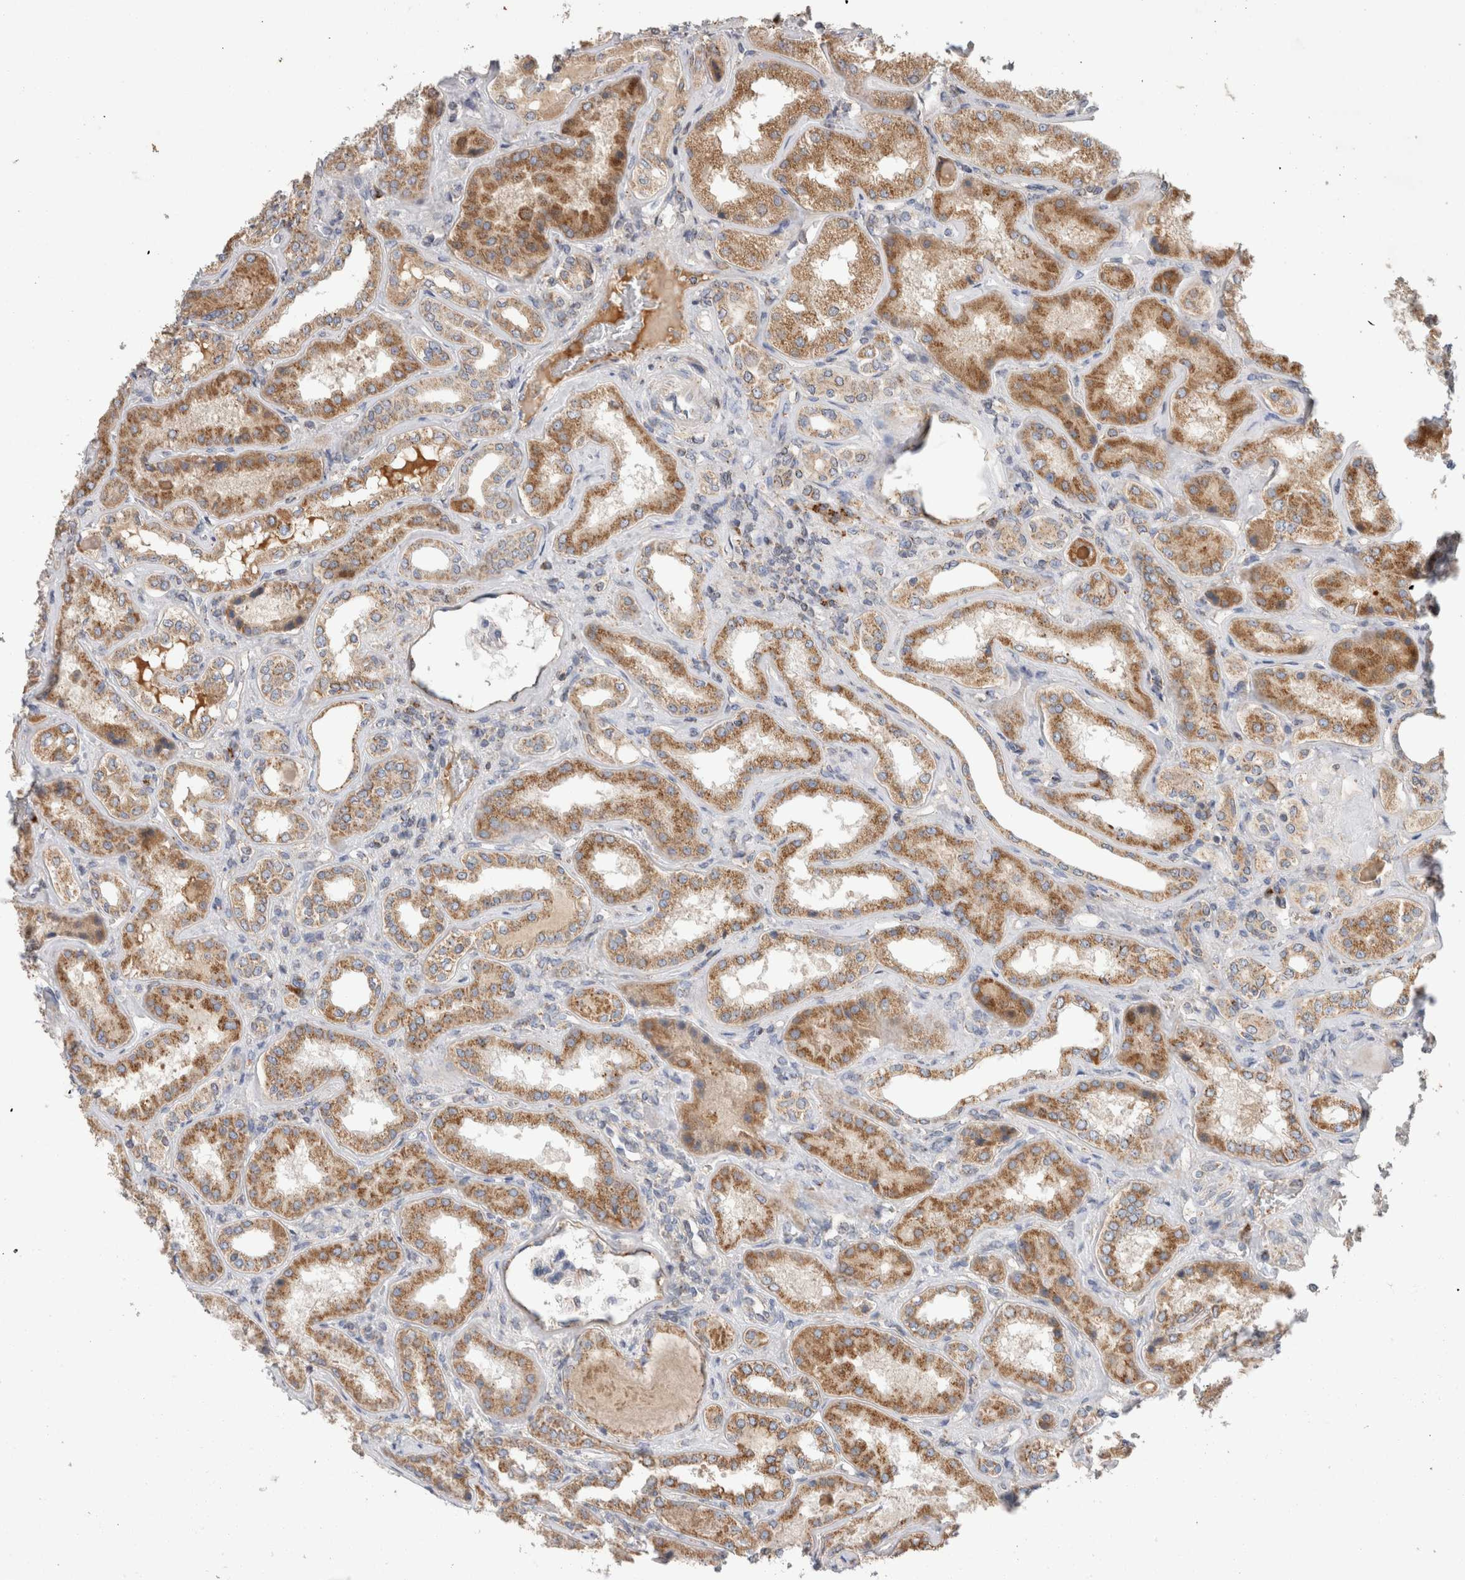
{"staining": {"intensity": "weak", "quantity": "<25%", "location": "cytoplasmic/membranous"}, "tissue": "kidney", "cell_type": "Cells in glomeruli", "image_type": "normal", "snomed": [{"axis": "morphology", "description": "Normal tissue, NOS"}, {"axis": "topography", "description": "Kidney"}], "caption": "DAB (3,3'-diaminobenzidine) immunohistochemical staining of benign kidney reveals no significant expression in cells in glomeruli.", "gene": "IARS2", "patient": {"sex": "female", "age": 56}}